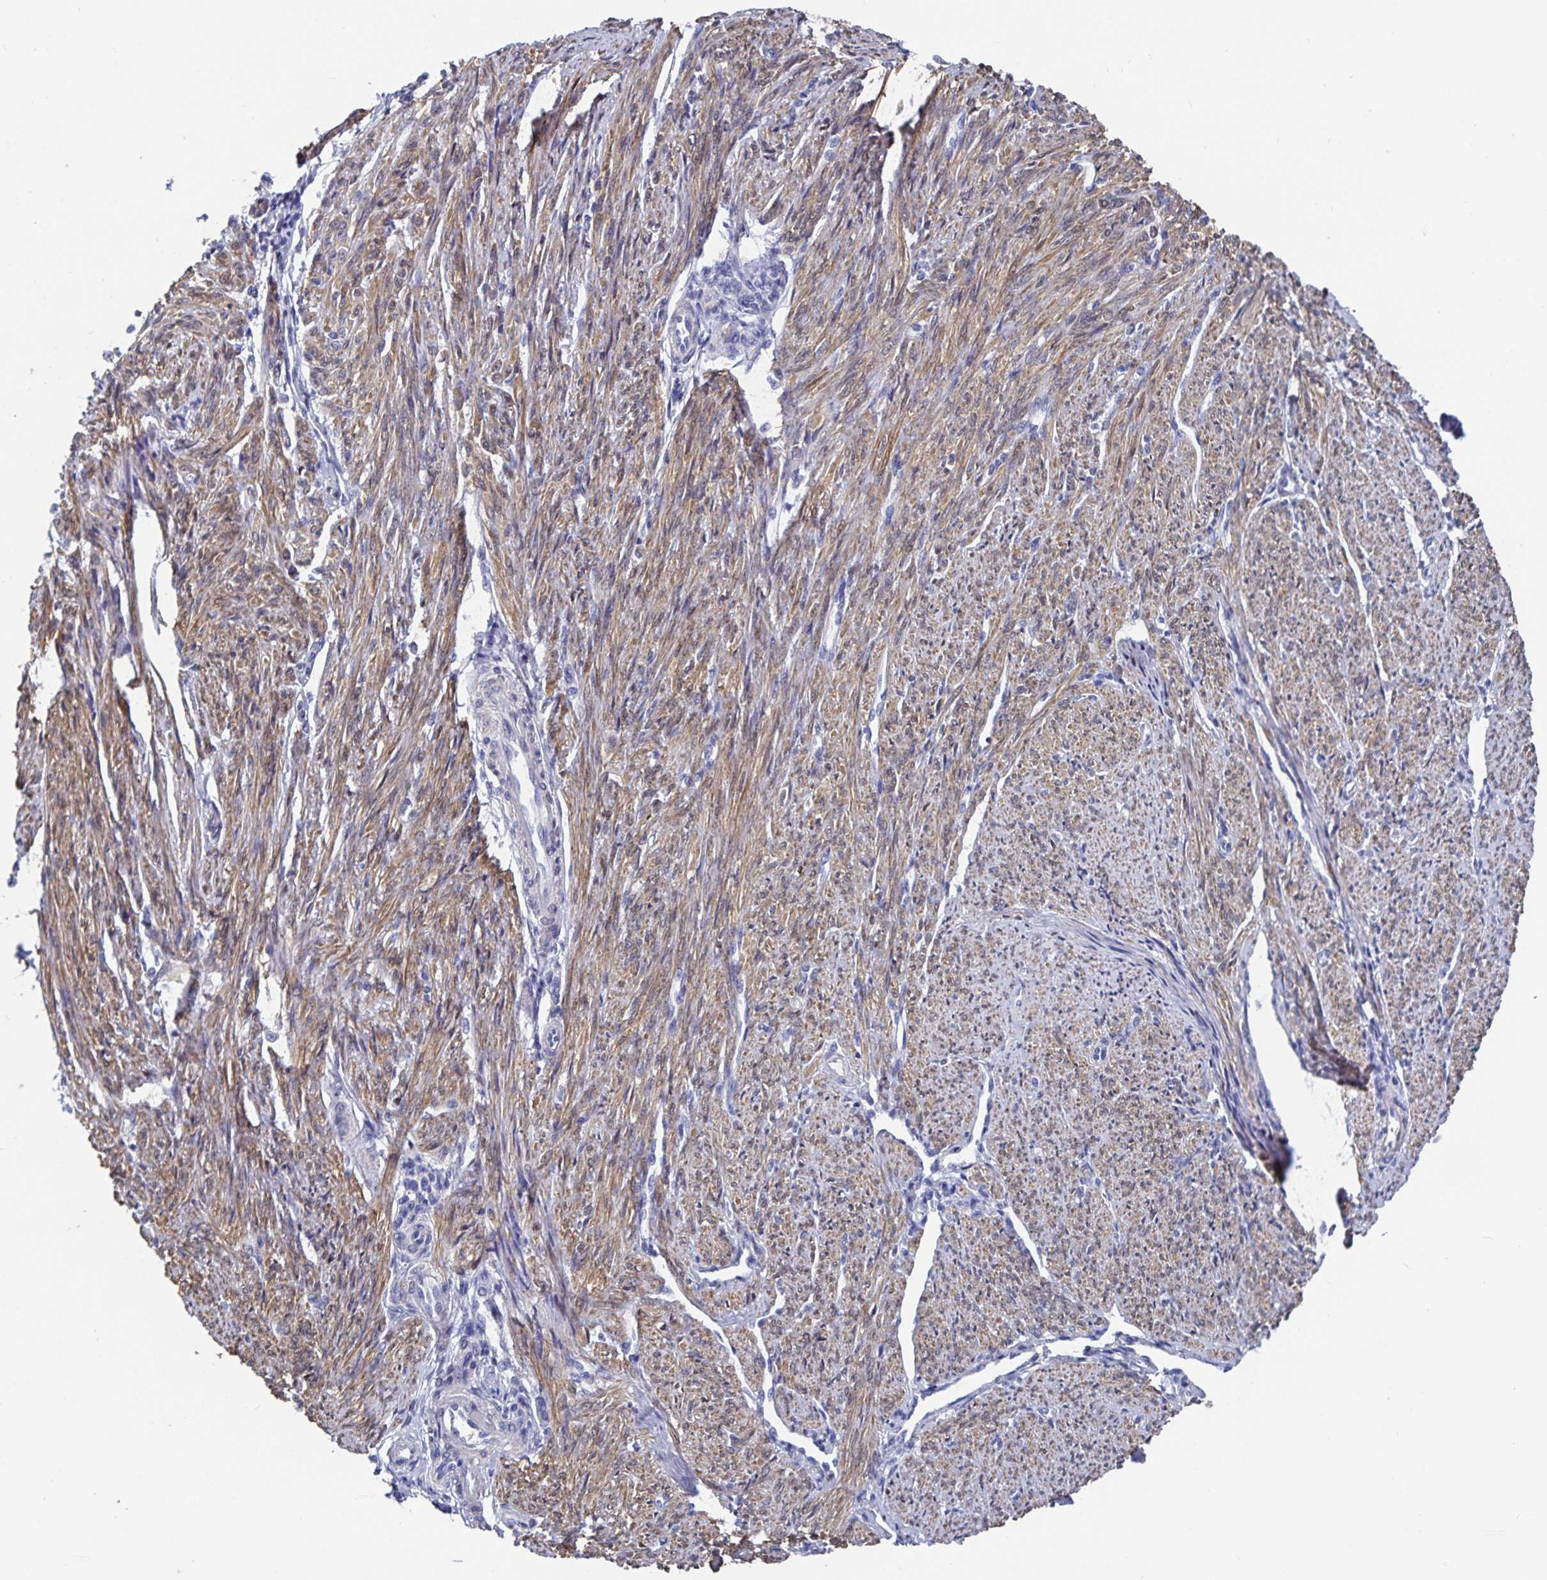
{"staining": {"intensity": "moderate", "quantity": "25%-75%", "location": "cytoplasmic/membranous"}, "tissue": "smooth muscle", "cell_type": "Smooth muscle cells", "image_type": "normal", "snomed": [{"axis": "morphology", "description": "Normal tissue, NOS"}, {"axis": "topography", "description": "Smooth muscle"}], "caption": "The histopathology image exhibits immunohistochemical staining of benign smooth muscle. There is moderate cytoplasmic/membranous positivity is seen in about 25%-75% of smooth muscle cells. Immunohistochemistry stains the protein in brown and the nuclei are stained blue.", "gene": "ZIK1", "patient": {"sex": "female", "age": 65}}